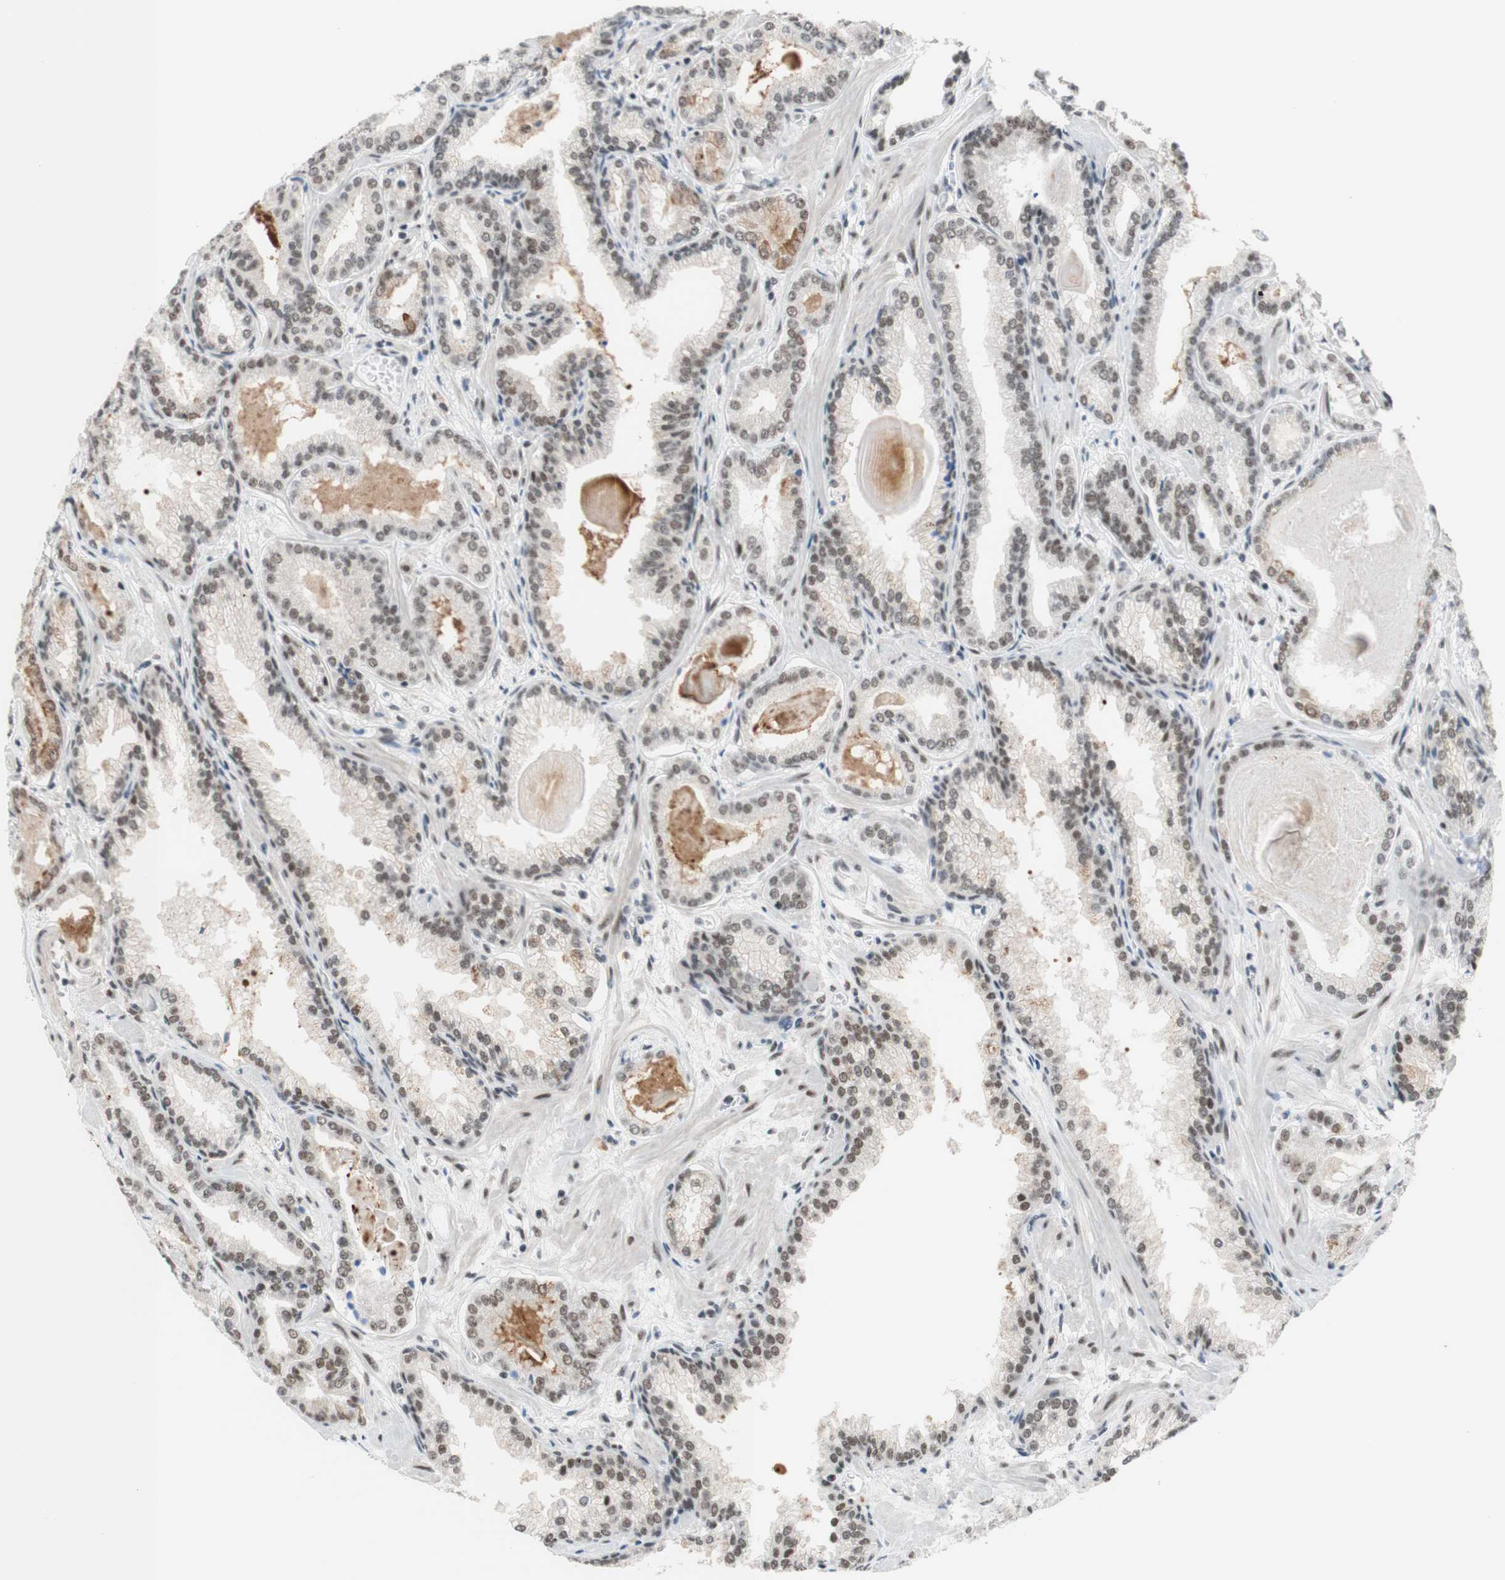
{"staining": {"intensity": "moderate", "quantity": "25%-75%", "location": "nuclear"}, "tissue": "prostate cancer", "cell_type": "Tumor cells", "image_type": "cancer", "snomed": [{"axis": "morphology", "description": "Adenocarcinoma, Low grade"}, {"axis": "topography", "description": "Prostate"}], "caption": "Immunohistochemistry (IHC) (DAB) staining of prostate low-grade adenocarcinoma exhibits moderate nuclear protein positivity in approximately 25%-75% of tumor cells.", "gene": "PRPF19", "patient": {"sex": "male", "age": 59}}